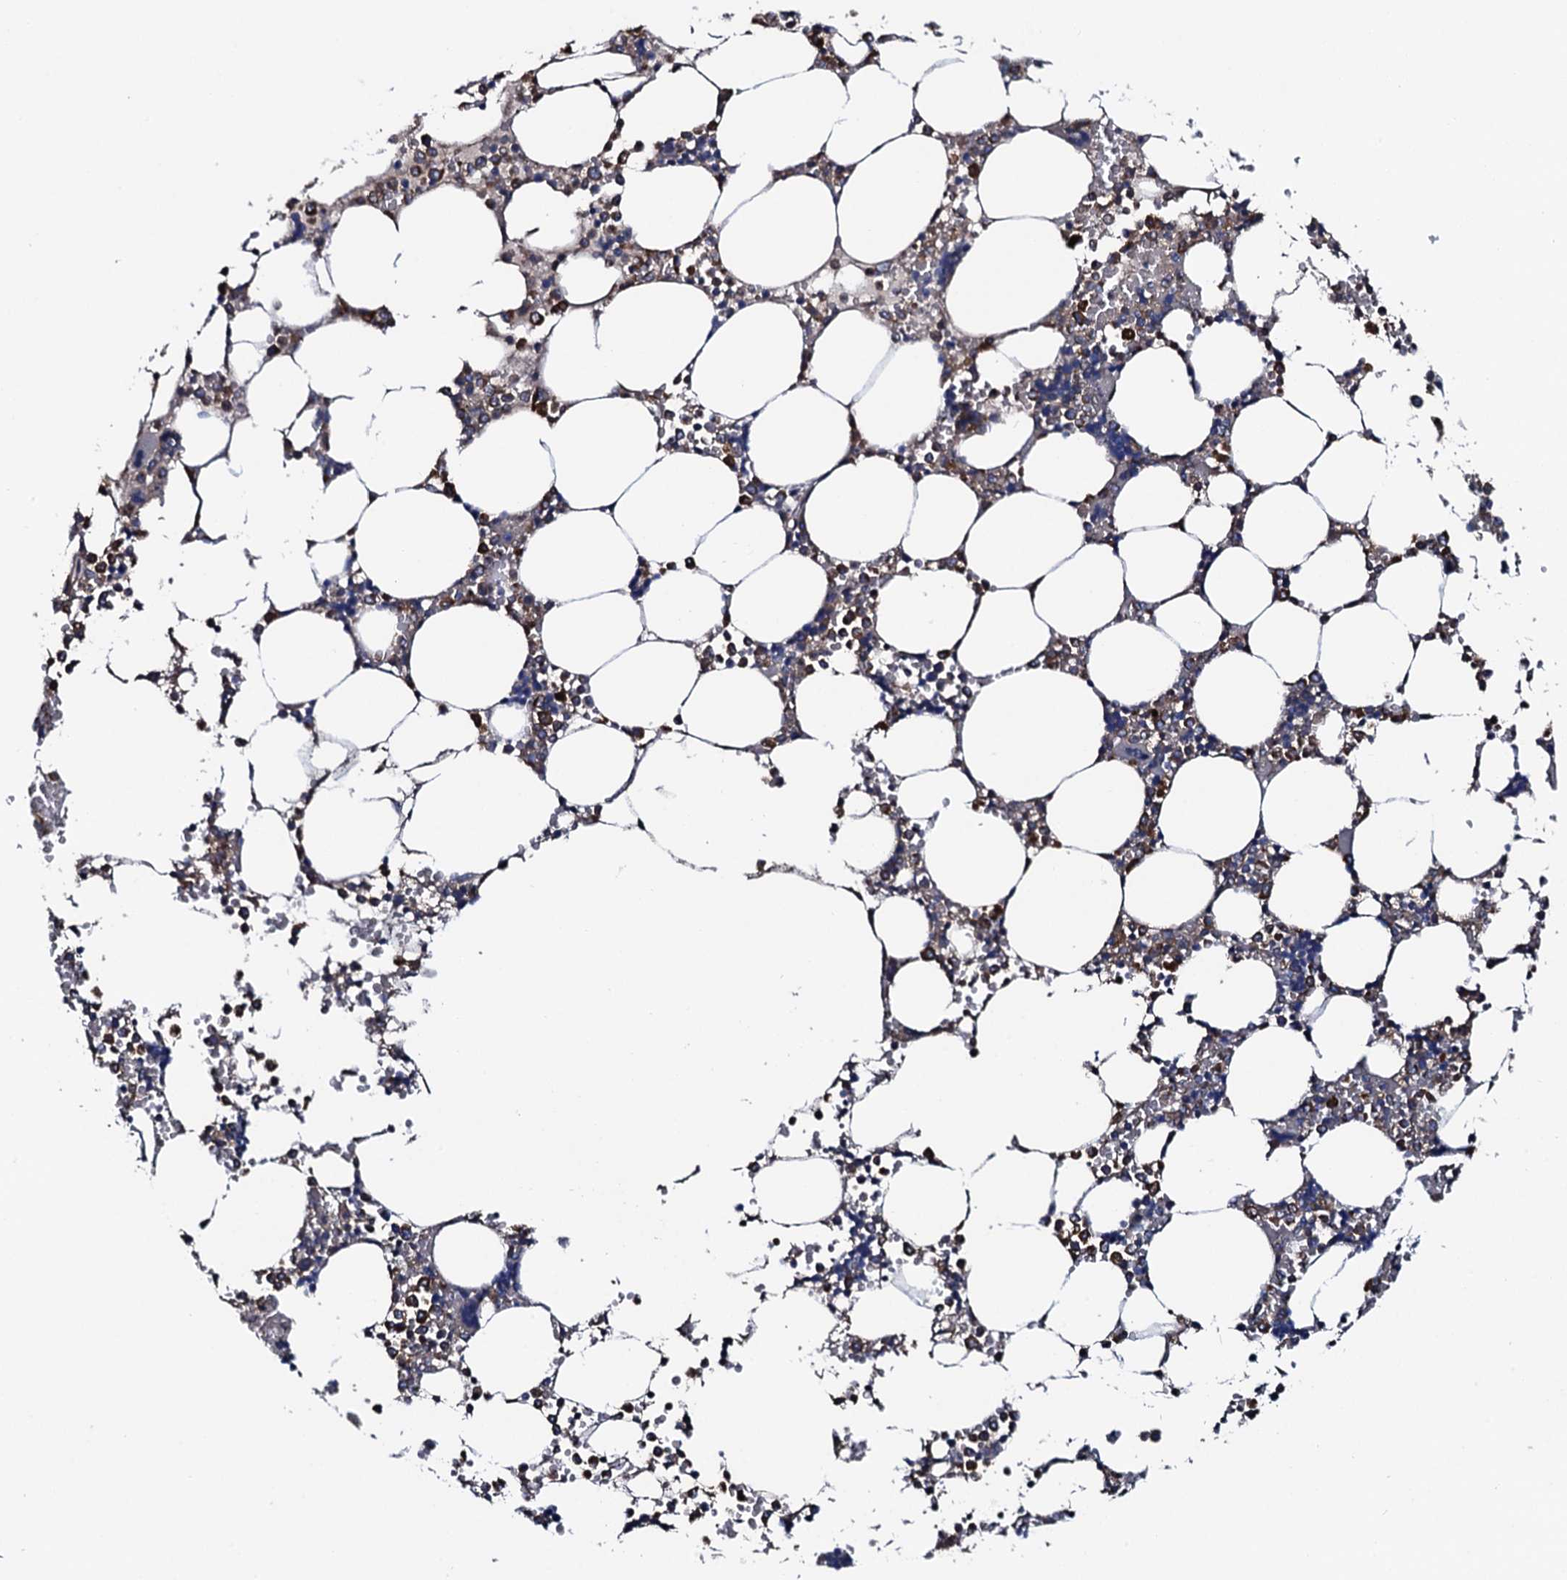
{"staining": {"intensity": "strong", "quantity": "25%-75%", "location": "cytoplasmic/membranous"}, "tissue": "bone marrow", "cell_type": "Hematopoietic cells", "image_type": "normal", "snomed": [{"axis": "morphology", "description": "Normal tissue, NOS"}, {"axis": "topography", "description": "Bone marrow"}], "caption": "Hematopoietic cells exhibit high levels of strong cytoplasmic/membranous positivity in about 25%-75% of cells in benign bone marrow.", "gene": "ADCY9", "patient": {"sex": "male", "age": 64}}